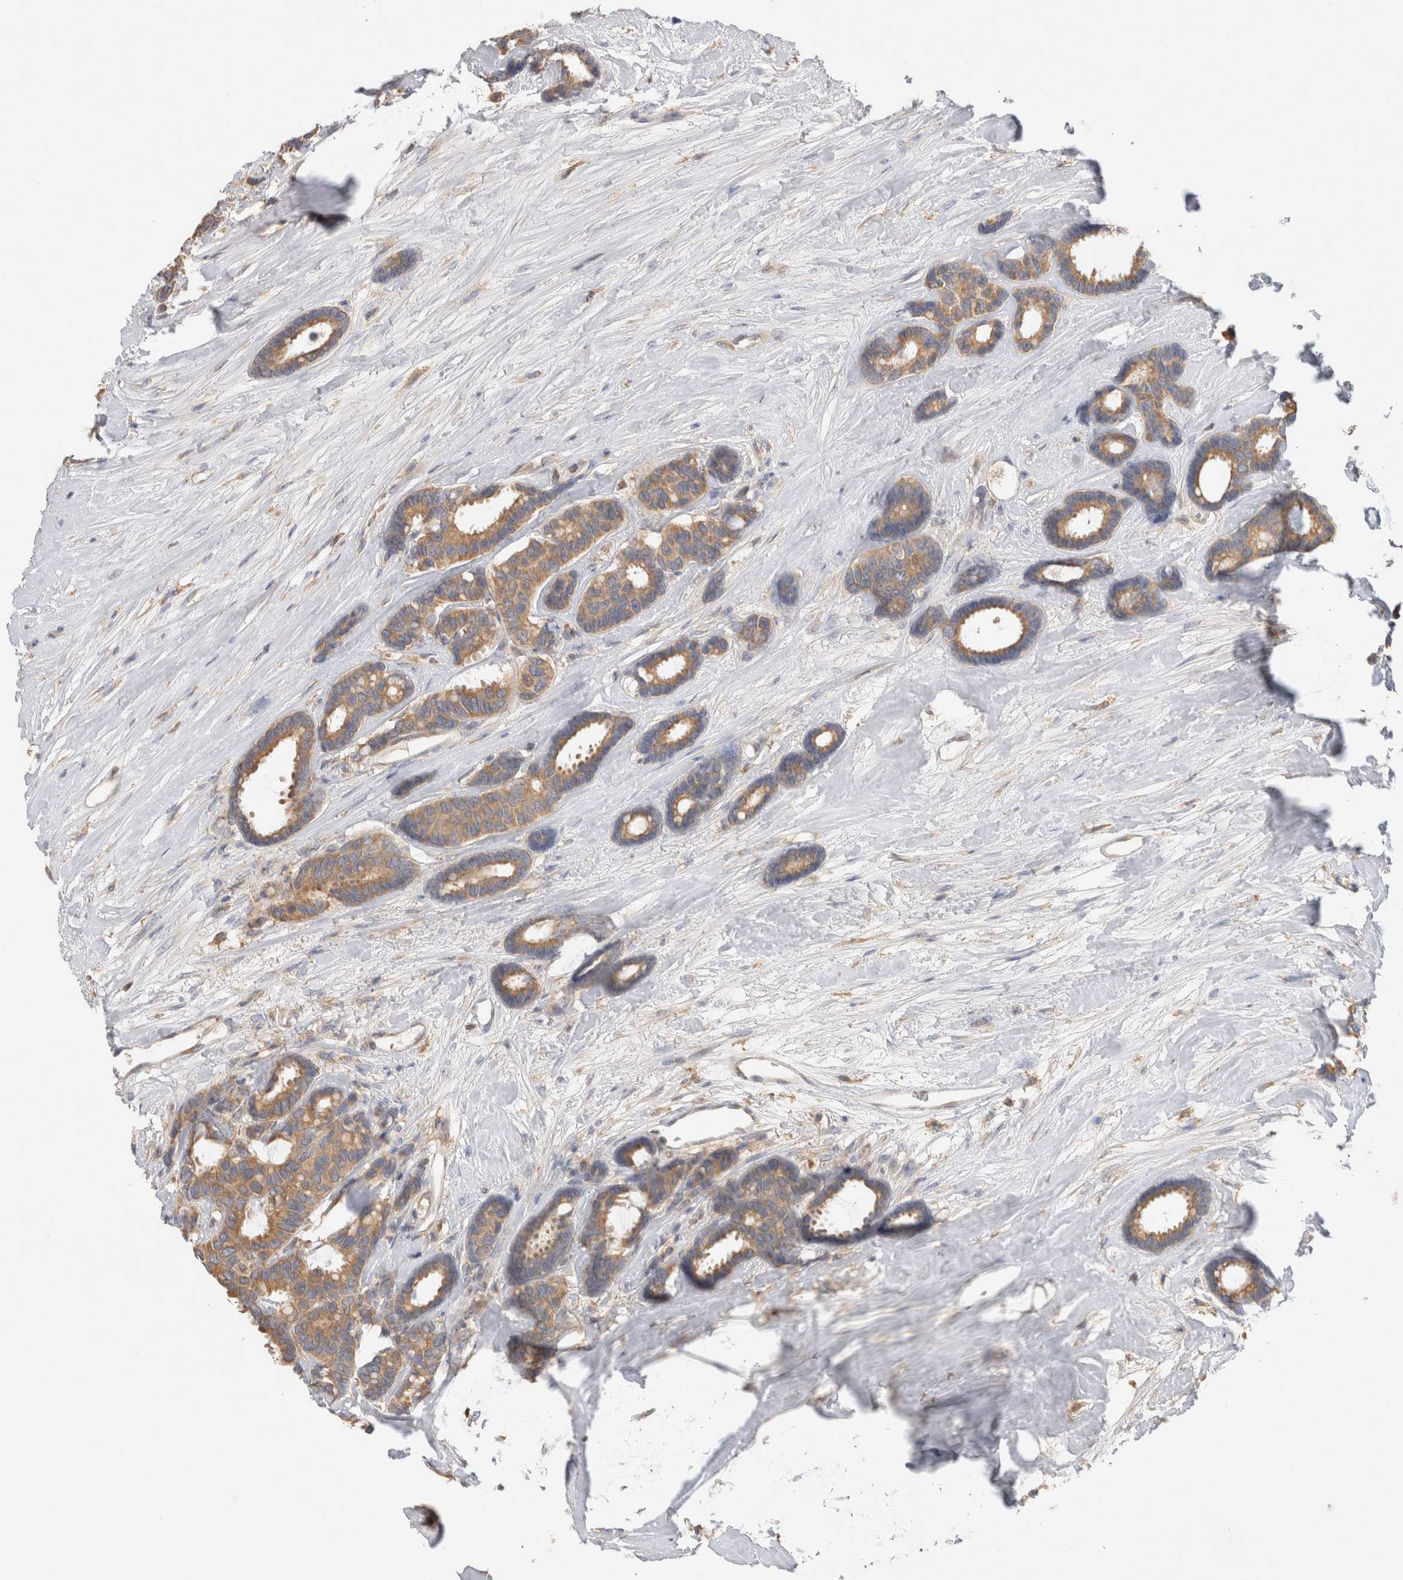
{"staining": {"intensity": "moderate", "quantity": ">75%", "location": "cytoplasmic/membranous"}, "tissue": "breast cancer", "cell_type": "Tumor cells", "image_type": "cancer", "snomed": [{"axis": "morphology", "description": "Duct carcinoma"}, {"axis": "topography", "description": "Breast"}], "caption": "Approximately >75% of tumor cells in invasive ductal carcinoma (breast) reveal moderate cytoplasmic/membranous protein staining as visualized by brown immunohistochemical staining.", "gene": "GAS1", "patient": {"sex": "female", "age": 87}}